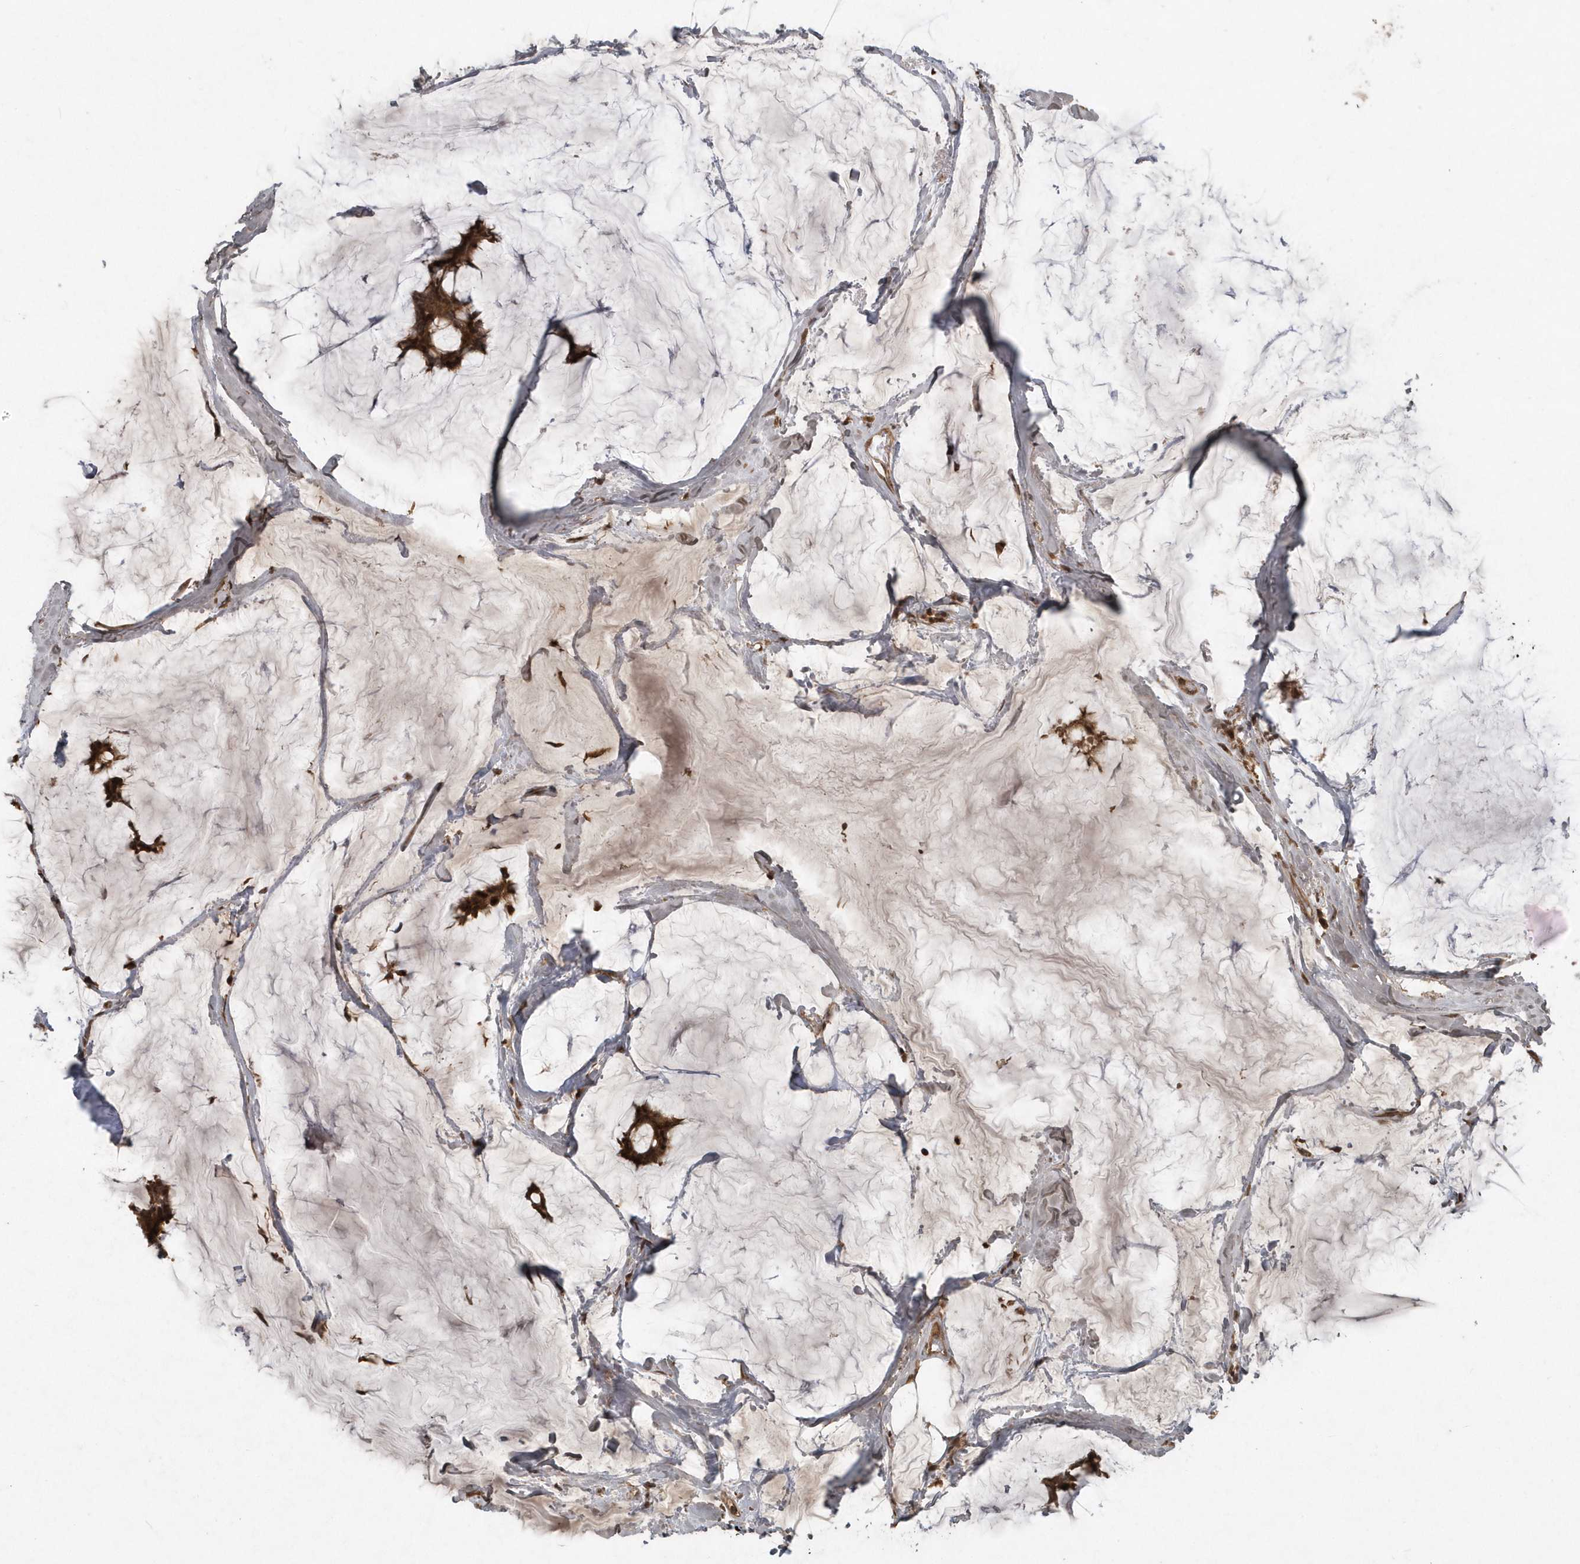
{"staining": {"intensity": "strong", "quantity": ">75%", "location": "cytoplasmic/membranous"}, "tissue": "breast cancer", "cell_type": "Tumor cells", "image_type": "cancer", "snomed": [{"axis": "morphology", "description": "Duct carcinoma"}, {"axis": "topography", "description": "Breast"}], "caption": "Infiltrating ductal carcinoma (breast) tissue shows strong cytoplasmic/membranous positivity in about >75% of tumor cells, visualized by immunohistochemistry.", "gene": "LACC1", "patient": {"sex": "female", "age": 93}}